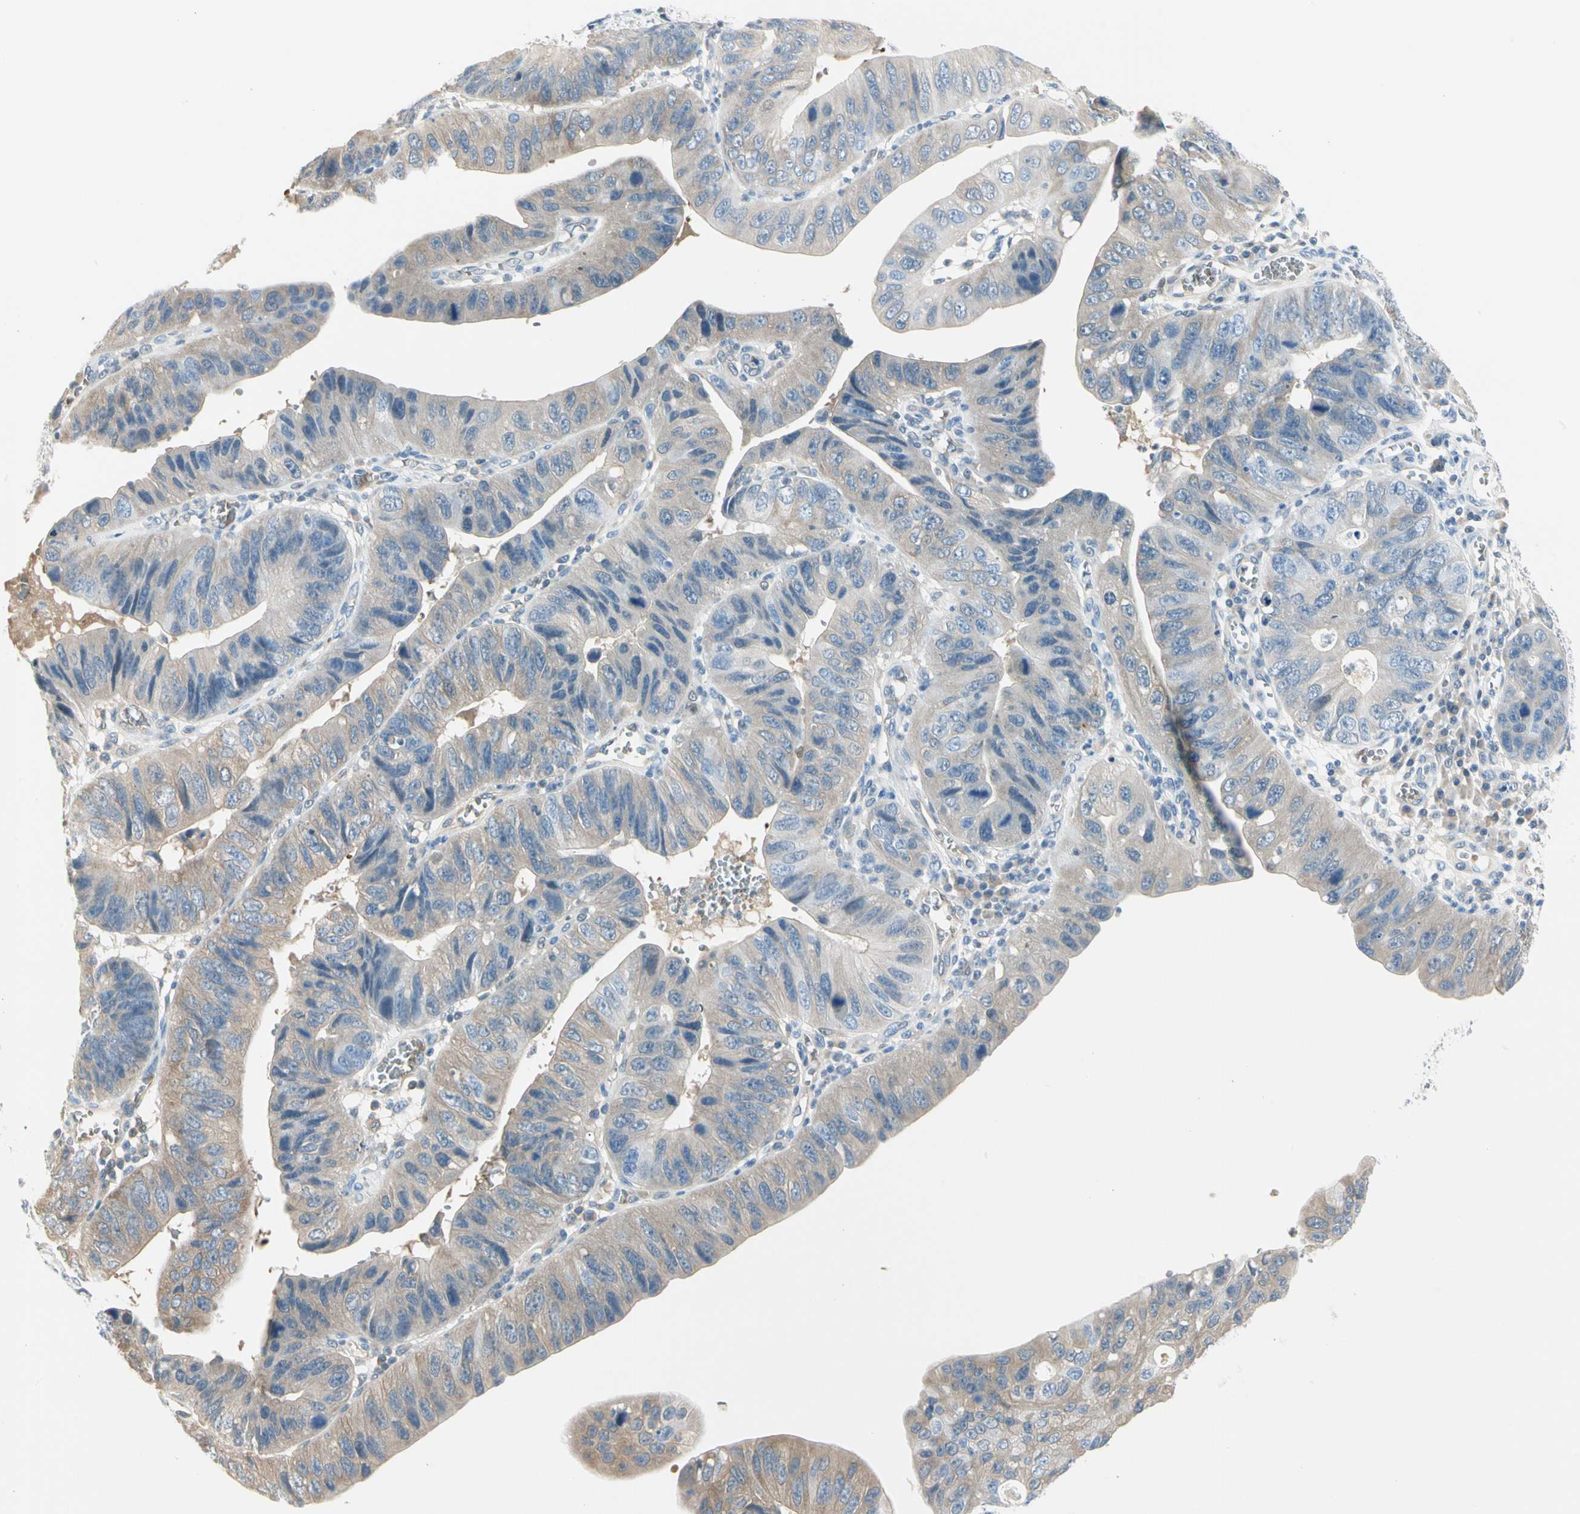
{"staining": {"intensity": "weak", "quantity": "25%-75%", "location": "cytoplasmic/membranous"}, "tissue": "stomach cancer", "cell_type": "Tumor cells", "image_type": "cancer", "snomed": [{"axis": "morphology", "description": "Adenocarcinoma, NOS"}, {"axis": "topography", "description": "Stomach"}], "caption": "IHC photomicrograph of human stomach cancer (adenocarcinoma) stained for a protein (brown), which reveals low levels of weak cytoplasmic/membranous positivity in approximately 25%-75% of tumor cells.", "gene": "CA1", "patient": {"sex": "male", "age": 59}}